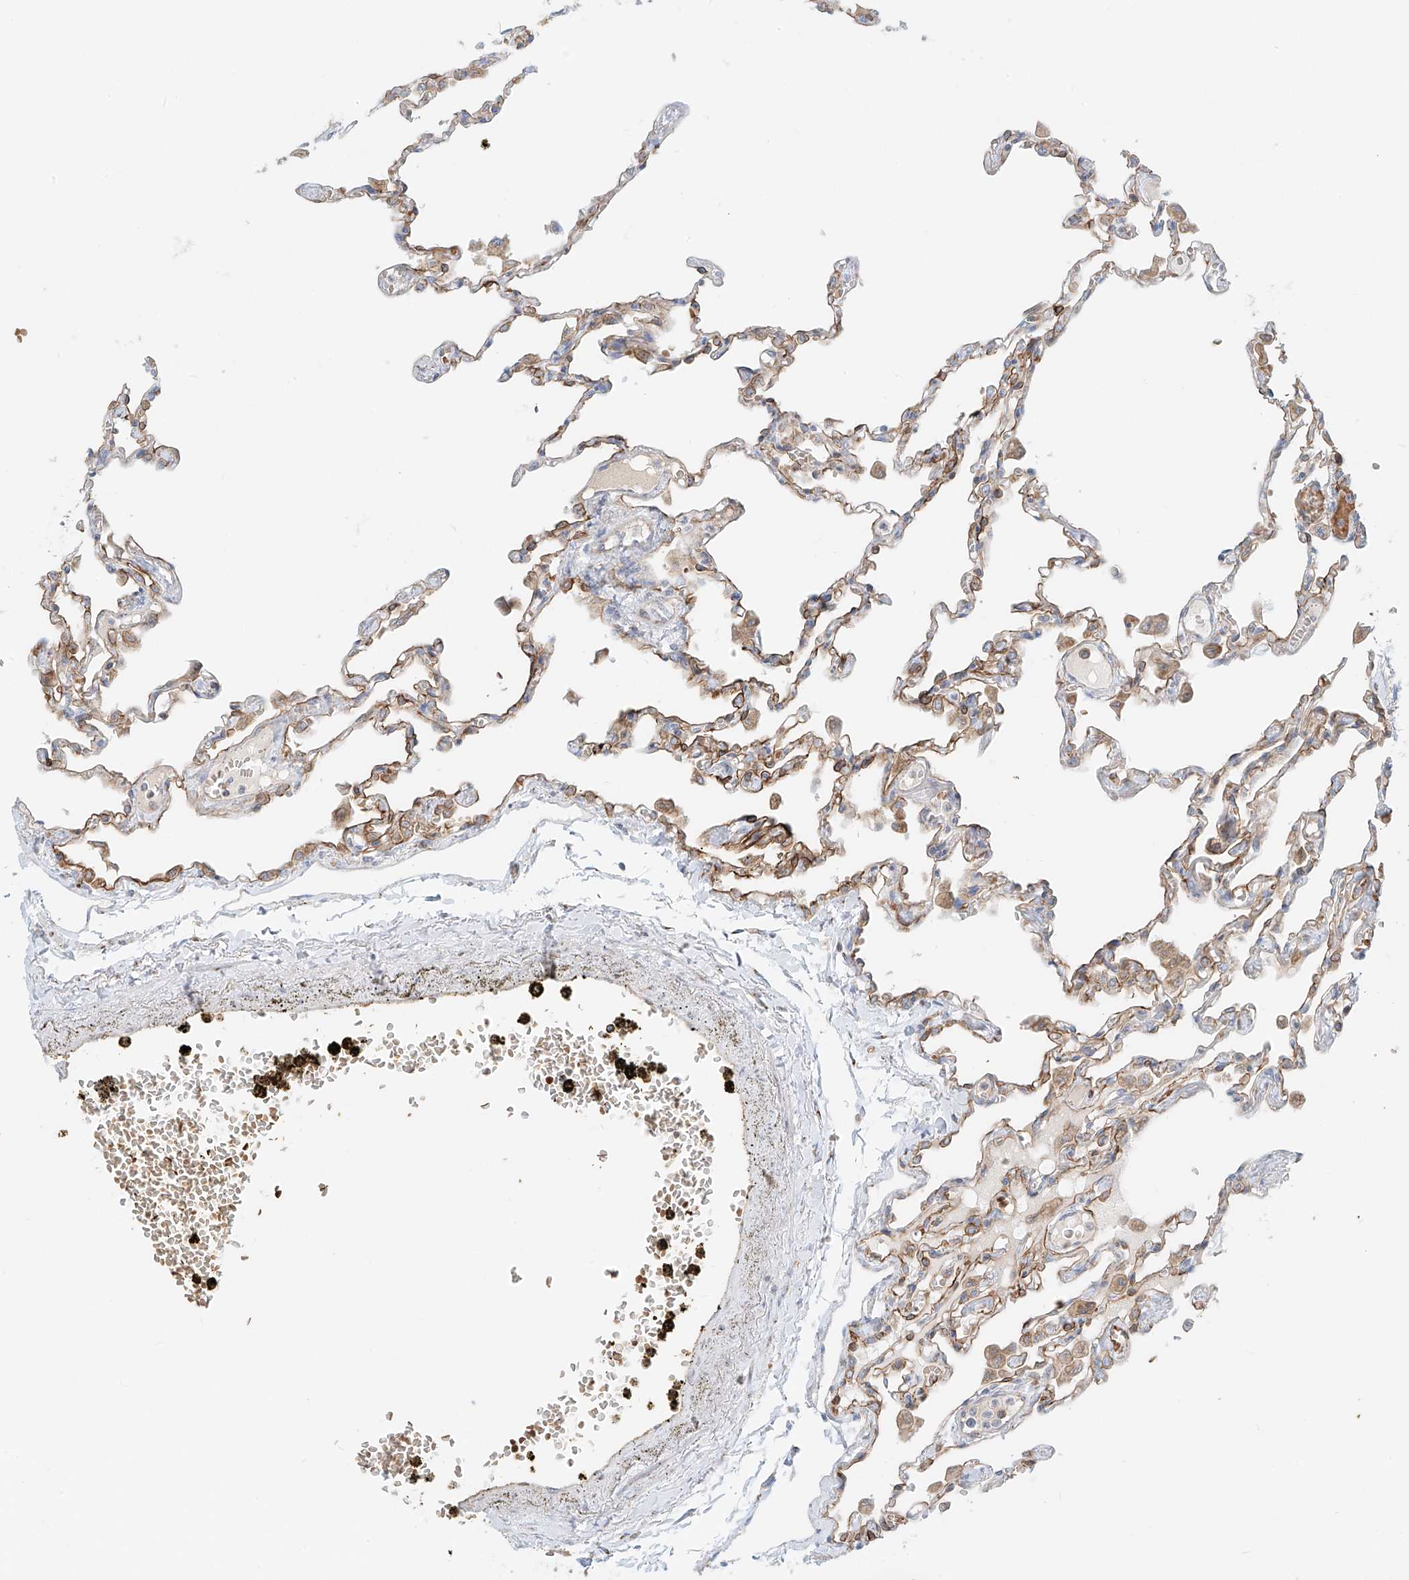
{"staining": {"intensity": "weak", "quantity": ">75%", "location": "cytoplasmic/membranous"}, "tissue": "lung", "cell_type": "Alveolar cells", "image_type": "normal", "snomed": [{"axis": "morphology", "description": "Normal tissue, NOS"}, {"axis": "topography", "description": "Bronchus"}, {"axis": "topography", "description": "Lung"}], "caption": "Immunohistochemical staining of normal human lung exhibits >75% levels of weak cytoplasmic/membranous protein expression in about >75% of alveolar cells.", "gene": "EIPR1", "patient": {"sex": "female", "age": 49}}